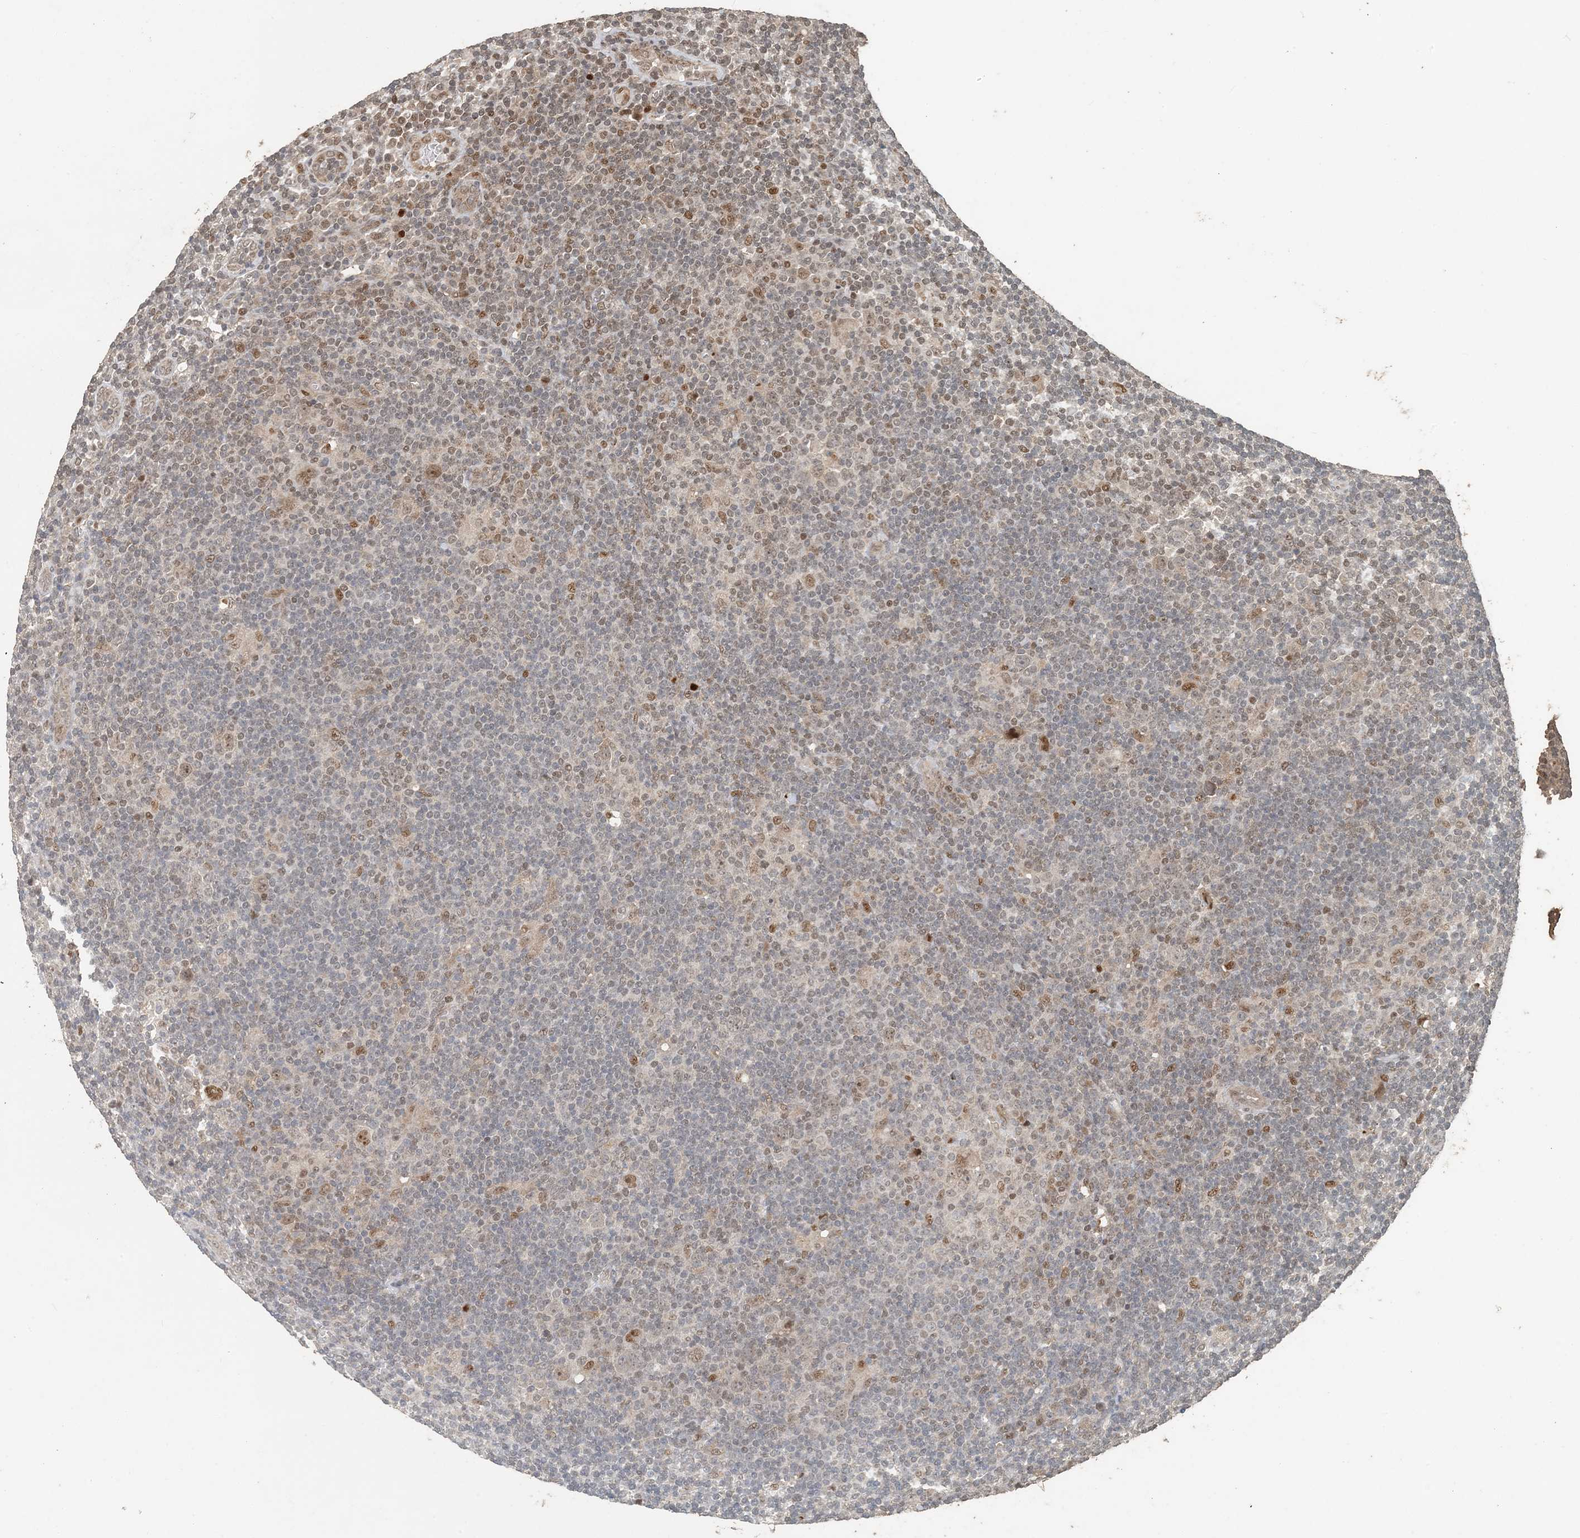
{"staining": {"intensity": "moderate", "quantity": ">75%", "location": "nuclear"}, "tissue": "lymphoma", "cell_type": "Tumor cells", "image_type": "cancer", "snomed": [{"axis": "morphology", "description": "Hodgkin's disease, NOS"}, {"axis": "topography", "description": "Lymph node"}], "caption": "Lymphoma tissue shows moderate nuclear positivity in about >75% of tumor cells Using DAB (brown) and hematoxylin (blue) stains, captured at high magnification using brightfield microscopy.", "gene": "ATP13A2", "patient": {"sex": "female", "age": 57}}